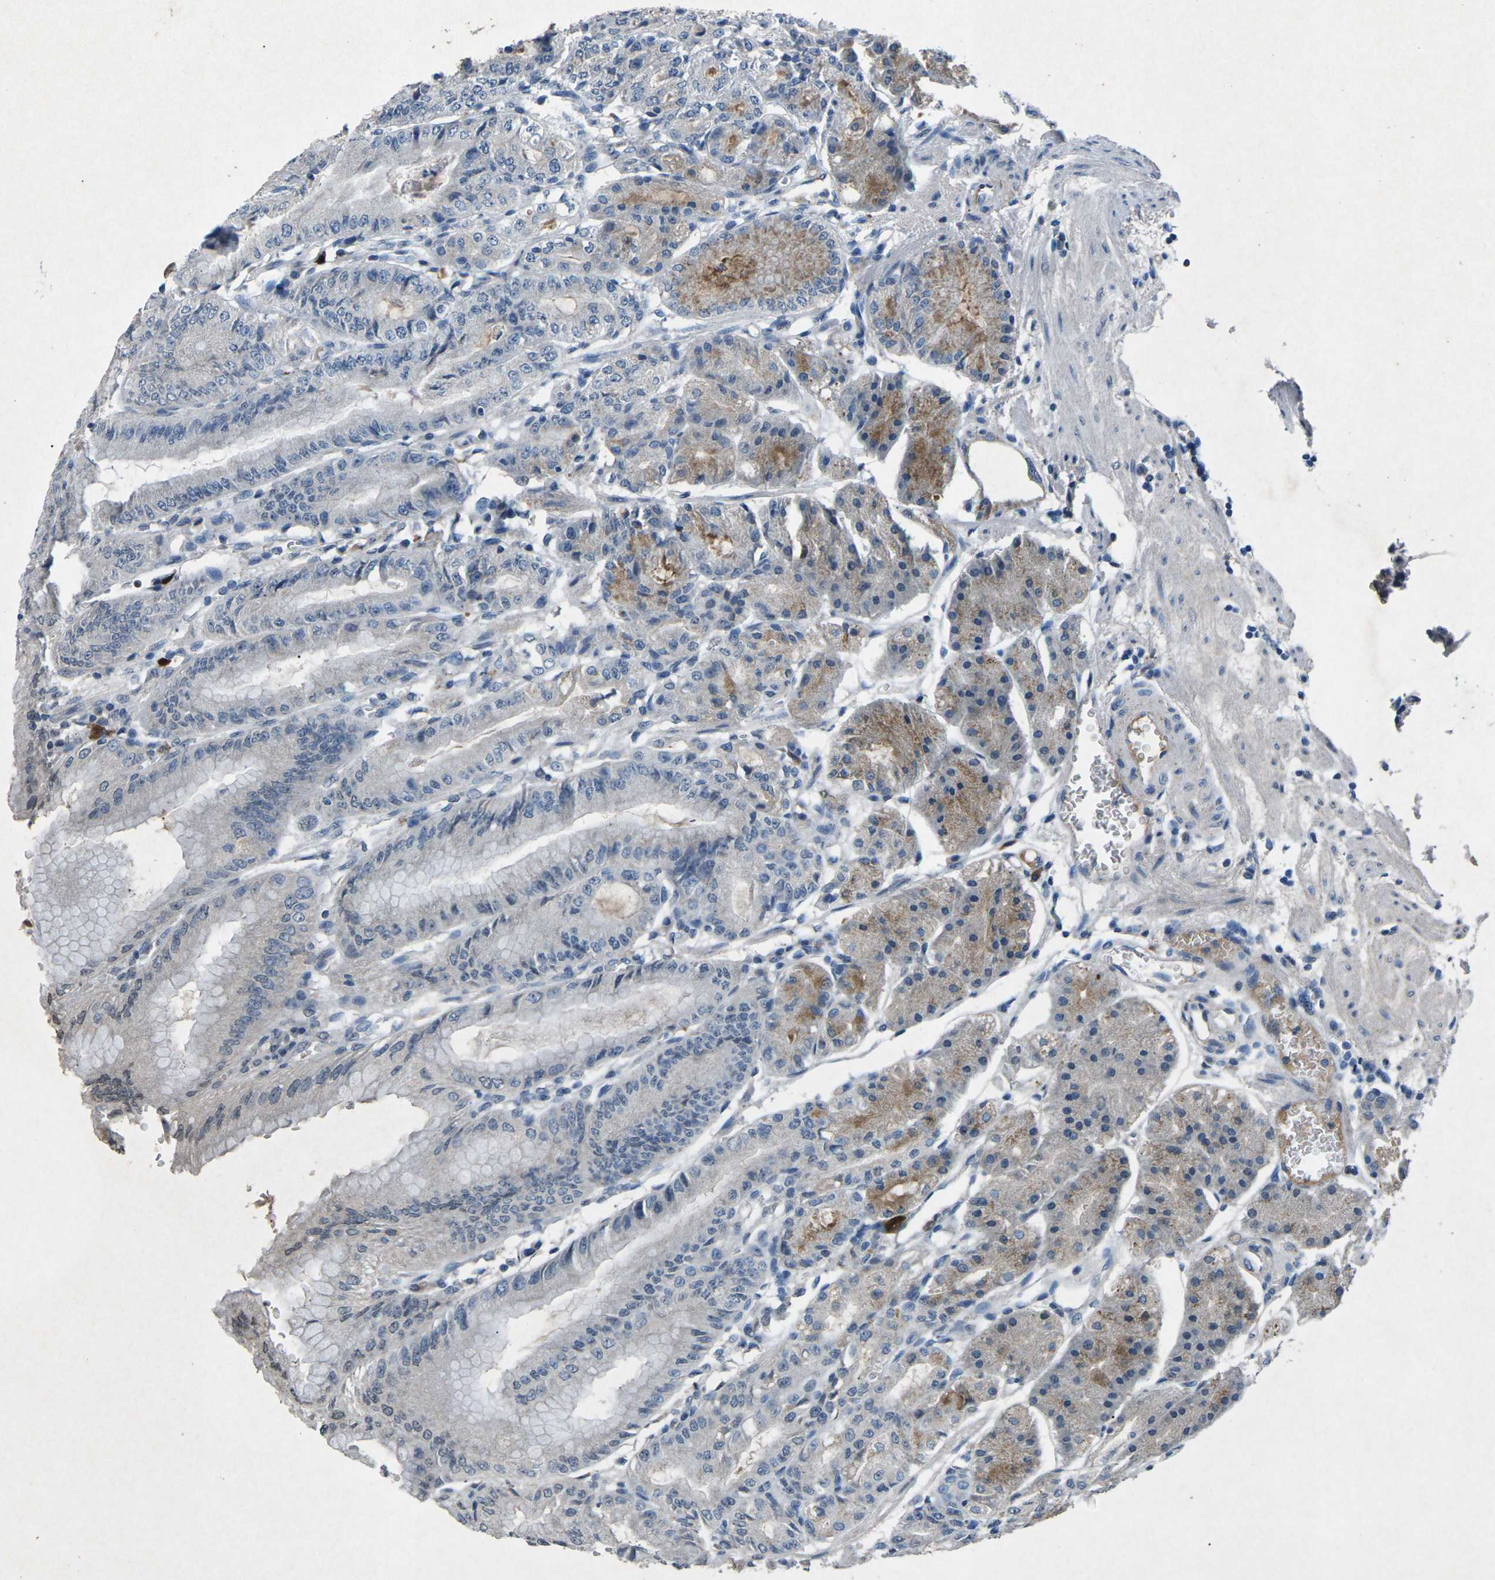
{"staining": {"intensity": "moderate", "quantity": "<25%", "location": "cytoplasmic/membranous"}, "tissue": "stomach", "cell_type": "Glandular cells", "image_type": "normal", "snomed": [{"axis": "morphology", "description": "Normal tissue, NOS"}, {"axis": "topography", "description": "Stomach, lower"}], "caption": "Immunohistochemistry (IHC) image of benign stomach: stomach stained using IHC demonstrates low levels of moderate protein expression localized specifically in the cytoplasmic/membranous of glandular cells, appearing as a cytoplasmic/membranous brown color.", "gene": "PLG", "patient": {"sex": "male", "age": 71}}